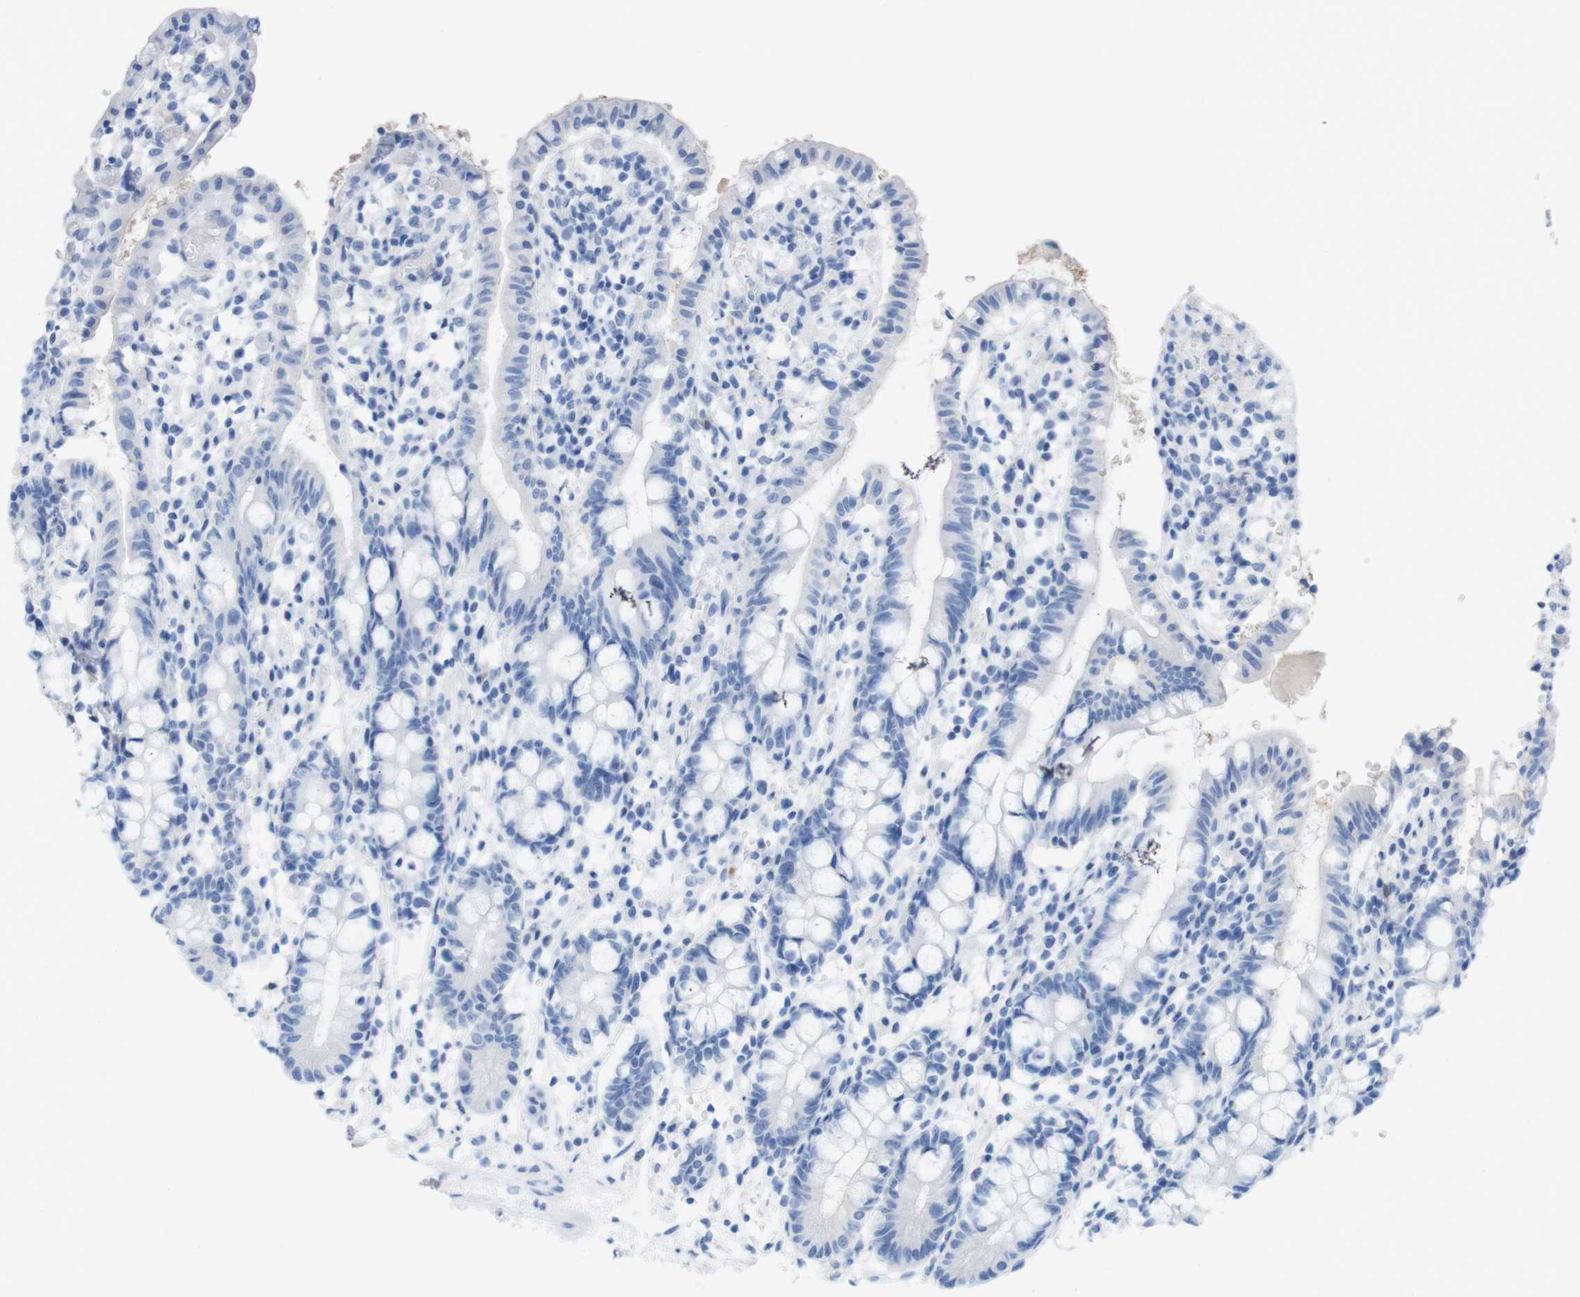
{"staining": {"intensity": "negative", "quantity": "none", "location": "none"}, "tissue": "small intestine", "cell_type": "Glandular cells", "image_type": "normal", "snomed": [{"axis": "morphology", "description": "Normal tissue, NOS"}, {"axis": "morphology", "description": "Cystadenocarcinoma, serous, Metastatic site"}, {"axis": "topography", "description": "Small intestine"}], "caption": "High power microscopy micrograph of an immunohistochemistry photomicrograph of normal small intestine, revealing no significant positivity in glandular cells.", "gene": "MYH7", "patient": {"sex": "female", "age": 61}}